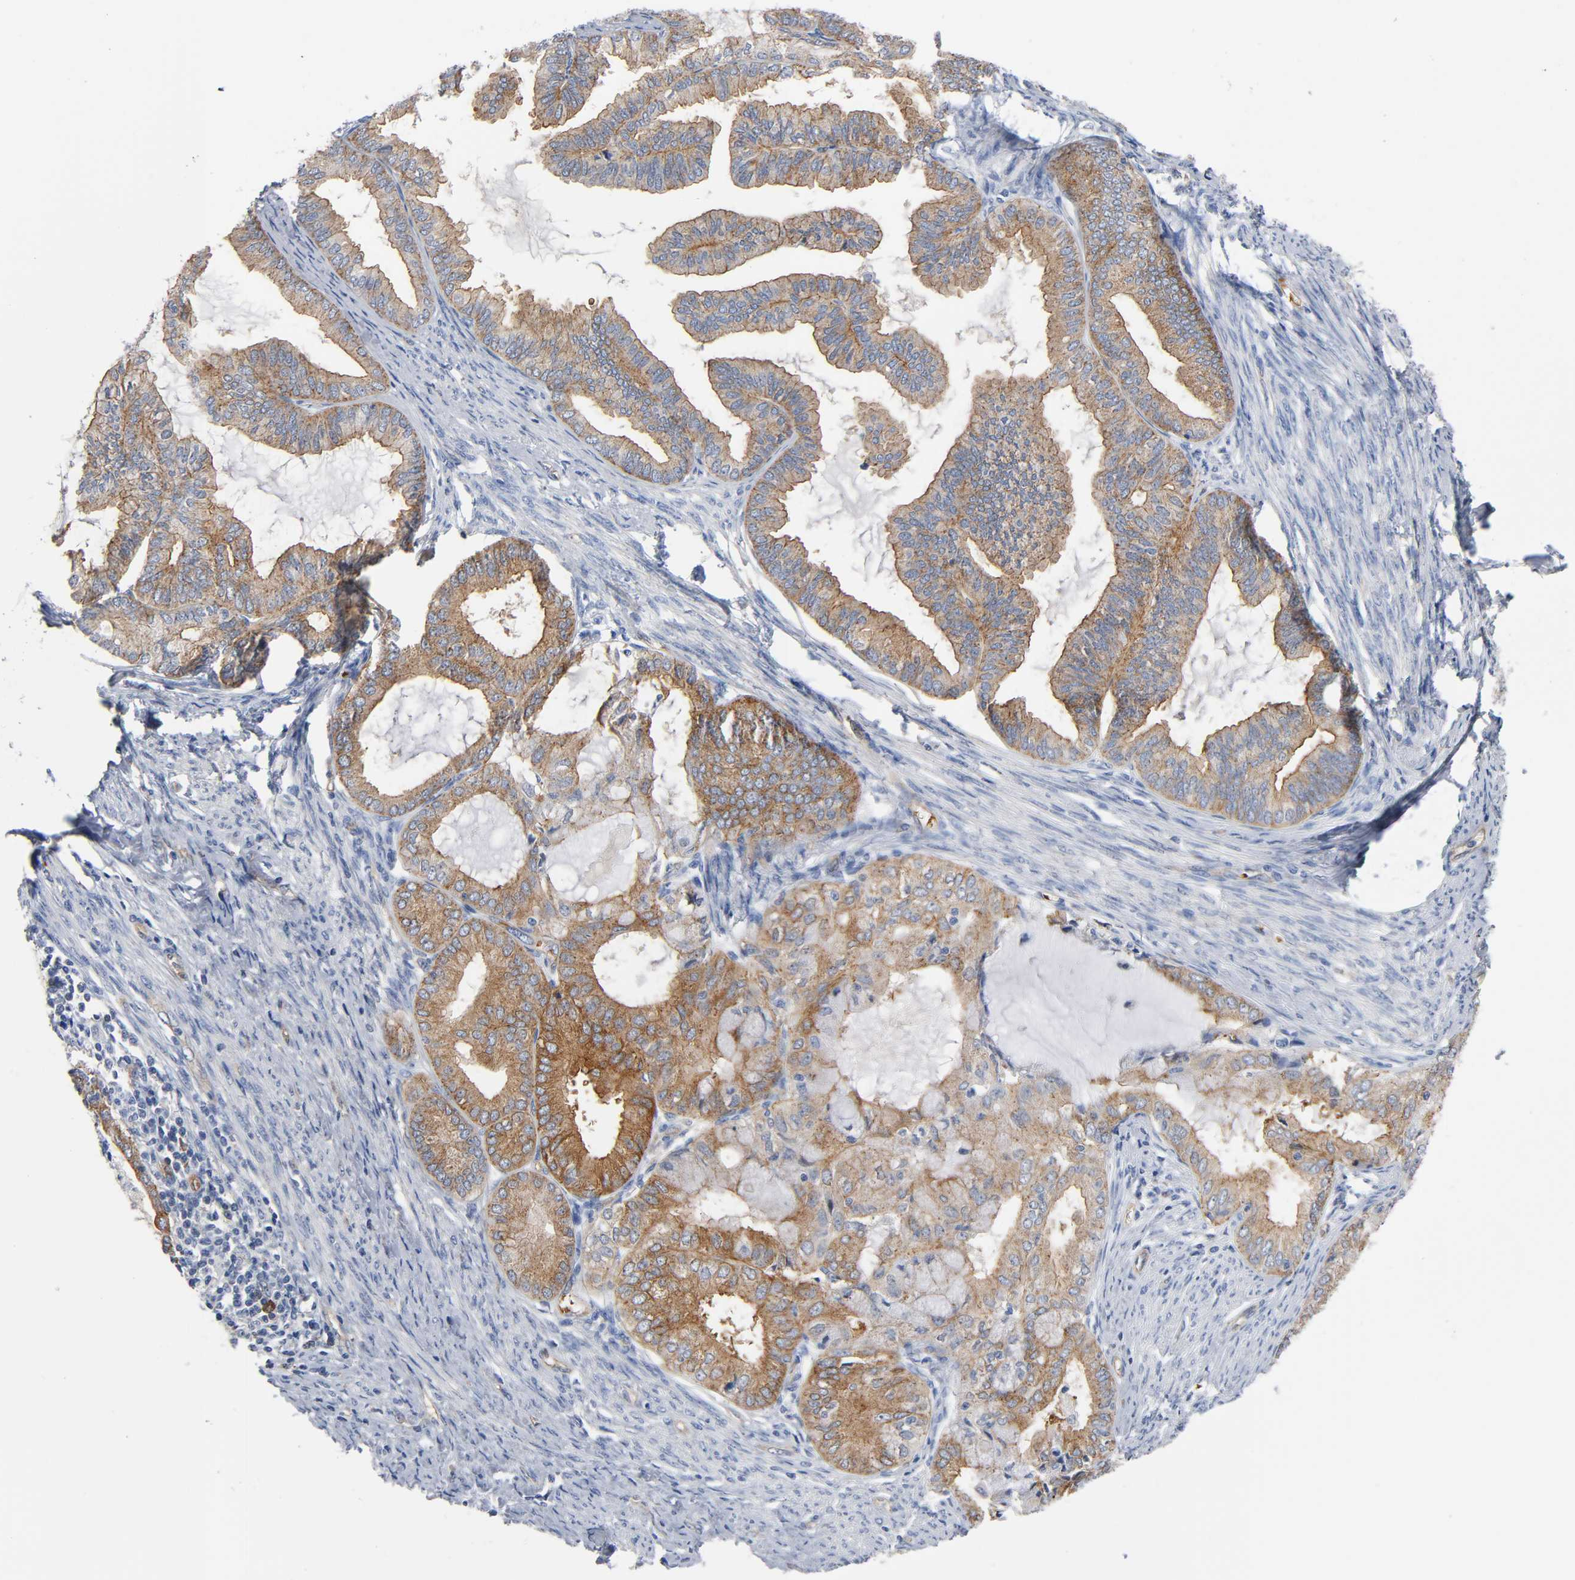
{"staining": {"intensity": "moderate", "quantity": ">75%", "location": "cytoplasmic/membranous"}, "tissue": "endometrial cancer", "cell_type": "Tumor cells", "image_type": "cancer", "snomed": [{"axis": "morphology", "description": "Adenocarcinoma, NOS"}, {"axis": "topography", "description": "Endometrium"}], "caption": "Endometrial cancer stained with DAB immunohistochemistry (IHC) displays medium levels of moderate cytoplasmic/membranous expression in approximately >75% of tumor cells.", "gene": "CD2AP", "patient": {"sex": "female", "age": 86}}